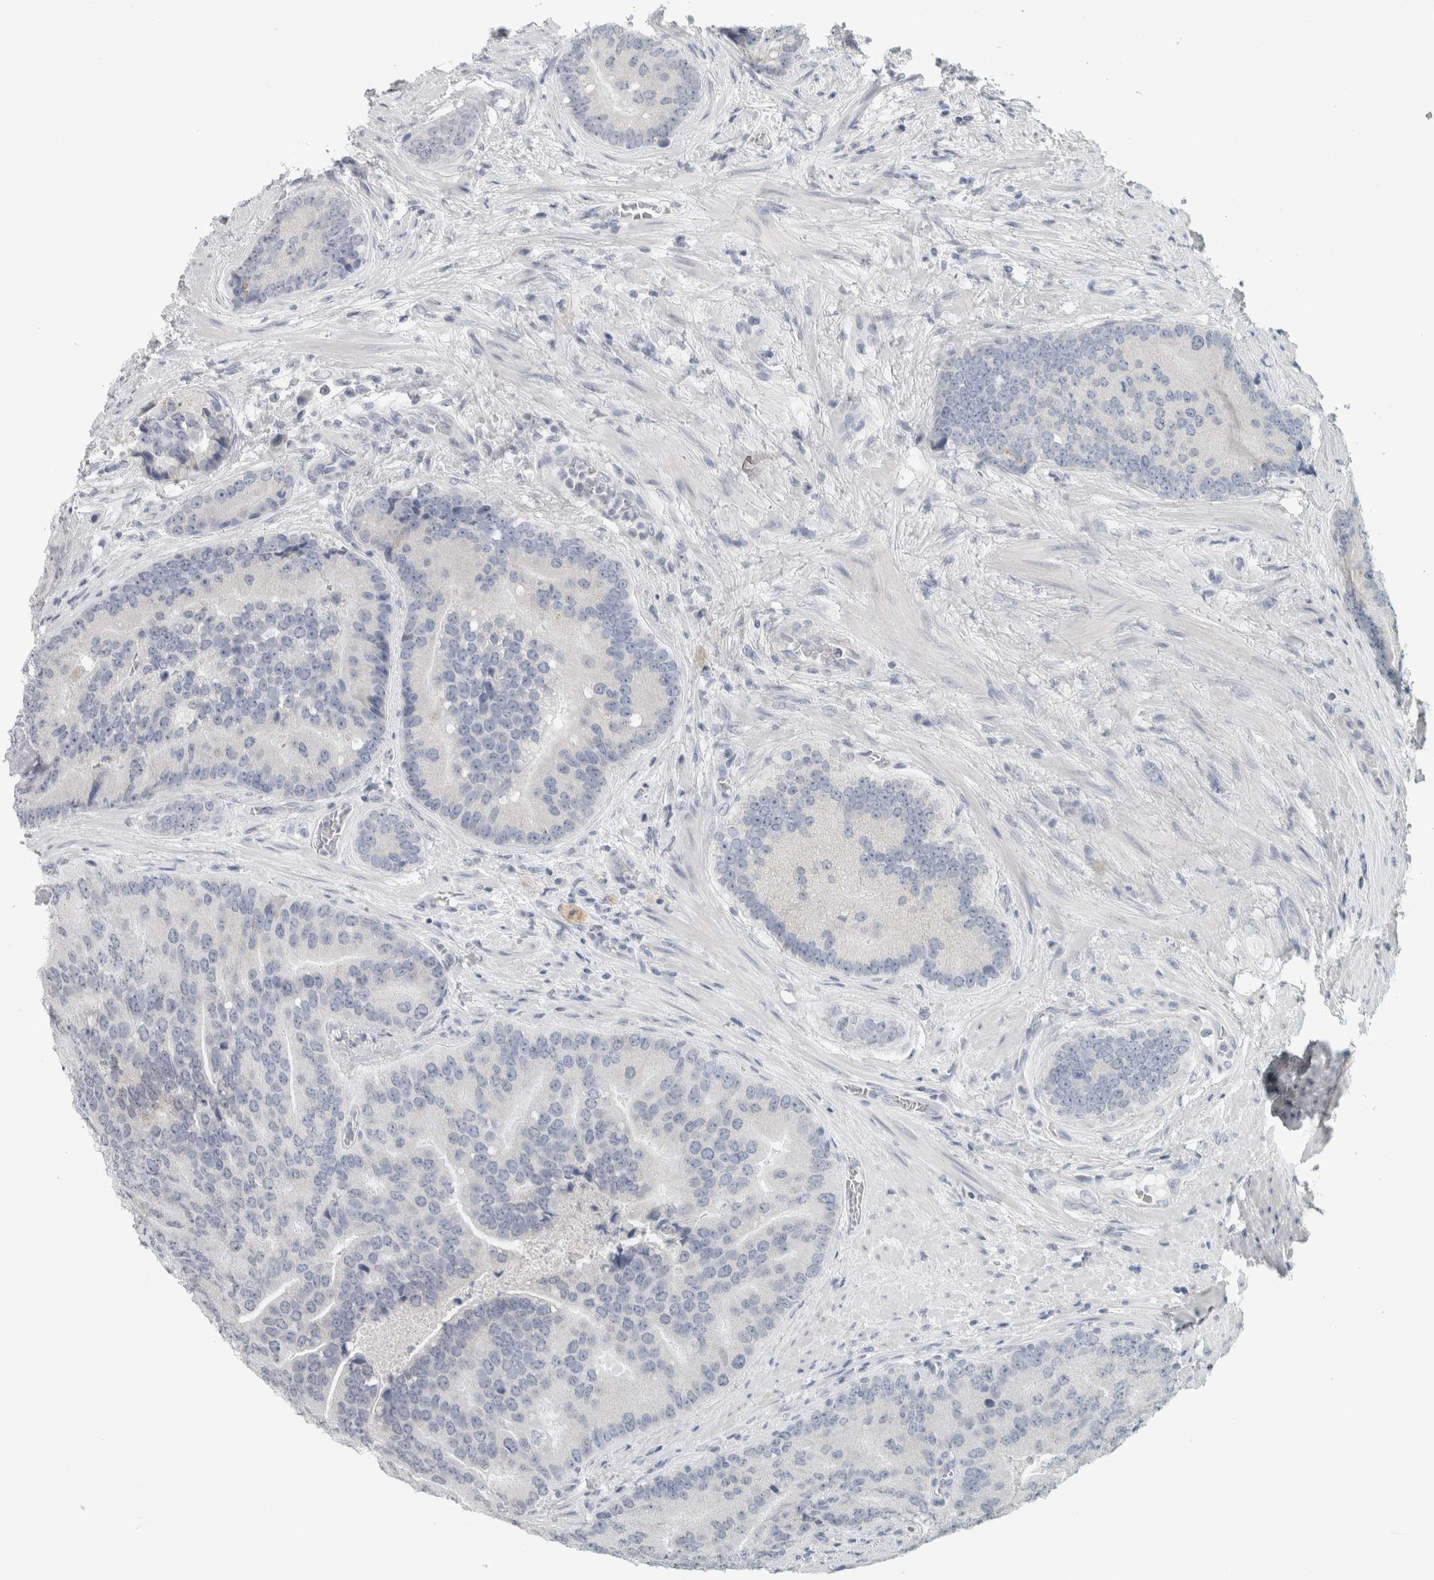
{"staining": {"intensity": "negative", "quantity": "none", "location": "none"}, "tissue": "prostate cancer", "cell_type": "Tumor cells", "image_type": "cancer", "snomed": [{"axis": "morphology", "description": "Adenocarcinoma, High grade"}, {"axis": "topography", "description": "Prostate"}], "caption": "A histopathology image of human adenocarcinoma (high-grade) (prostate) is negative for staining in tumor cells.", "gene": "TRIT1", "patient": {"sex": "male", "age": 70}}